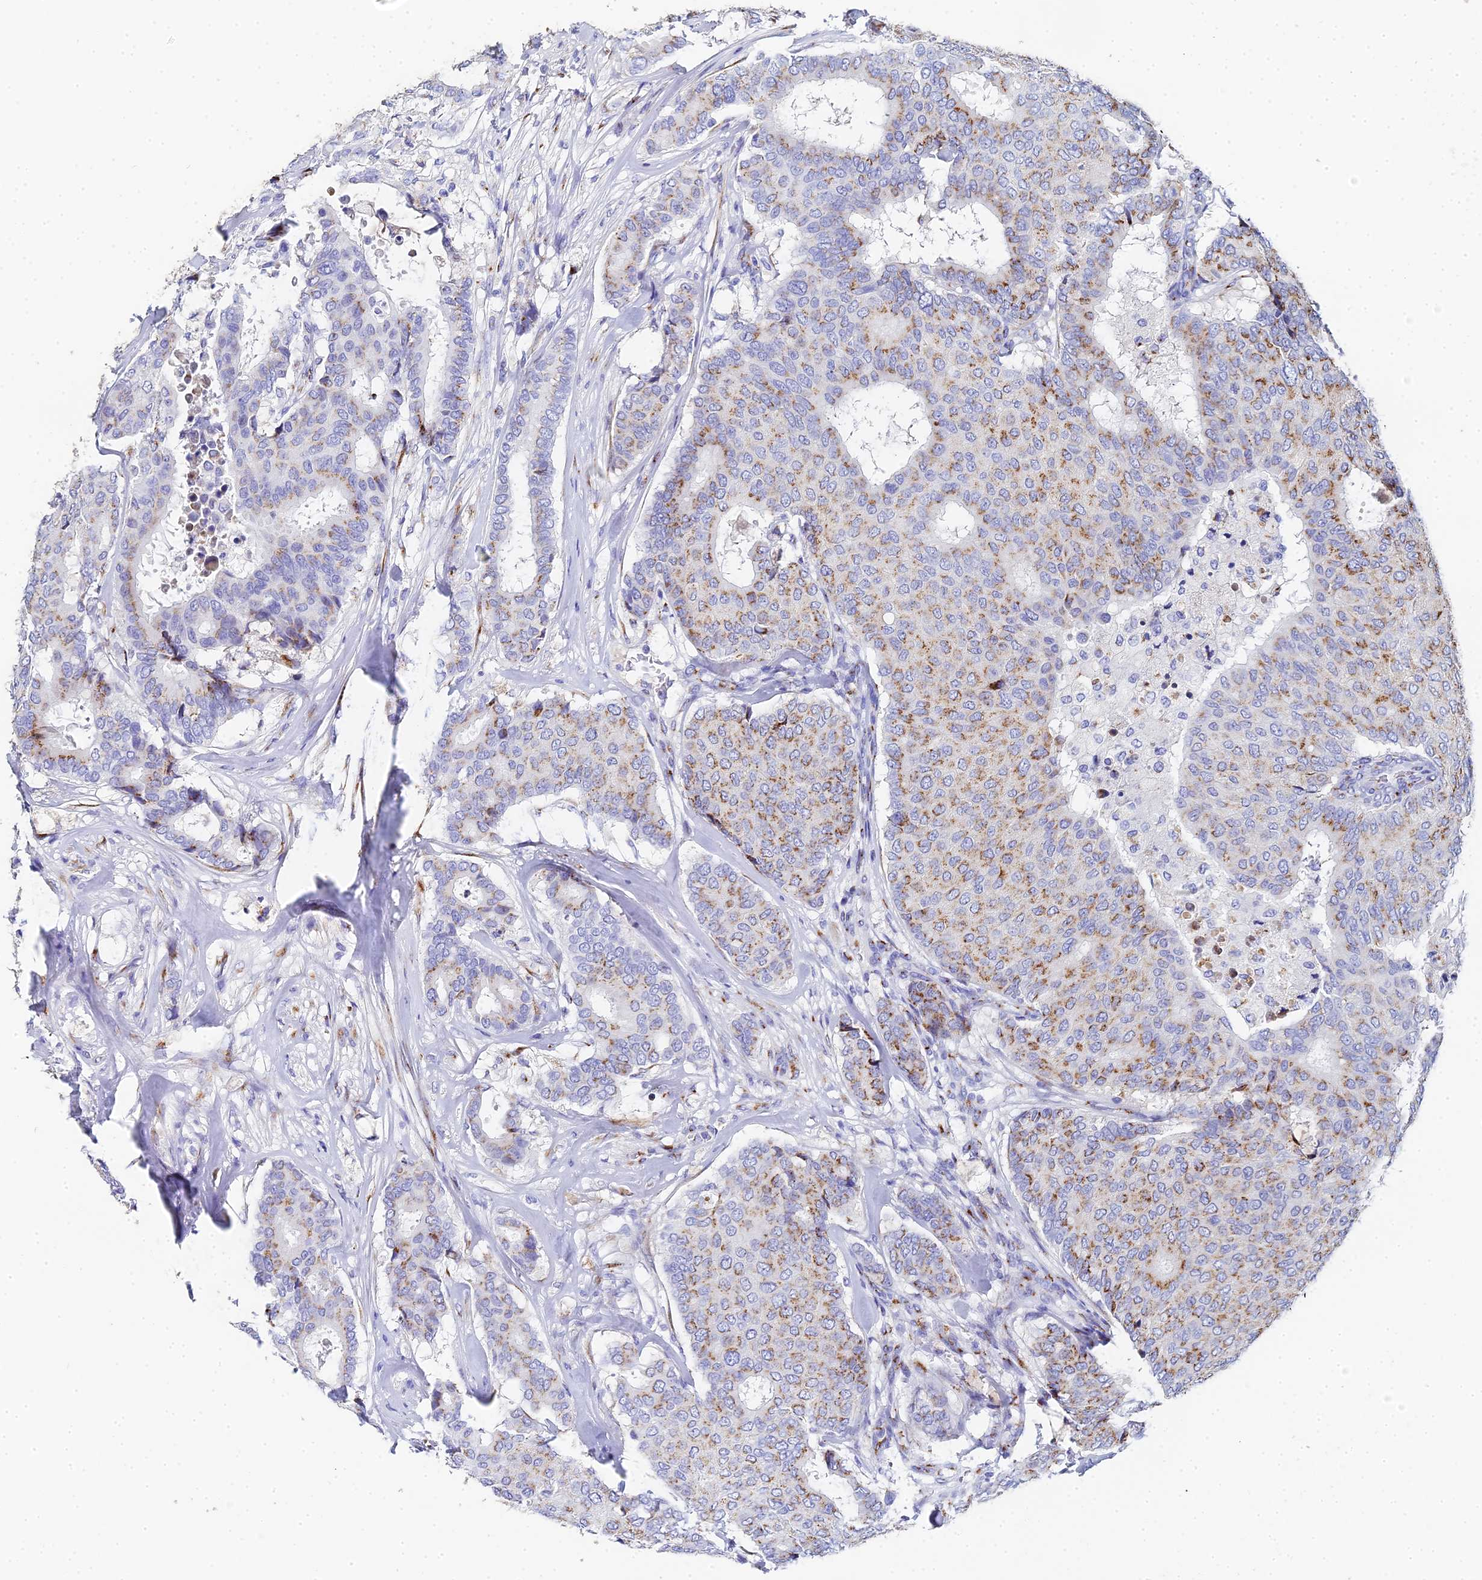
{"staining": {"intensity": "moderate", "quantity": "25%-75%", "location": "cytoplasmic/membranous"}, "tissue": "breast cancer", "cell_type": "Tumor cells", "image_type": "cancer", "snomed": [{"axis": "morphology", "description": "Duct carcinoma"}, {"axis": "topography", "description": "Breast"}], "caption": "Moderate cytoplasmic/membranous protein expression is appreciated in approximately 25%-75% of tumor cells in breast cancer.", "gene": "ENSG00000268674", "patient": {"sex": "female", "age": 75}}